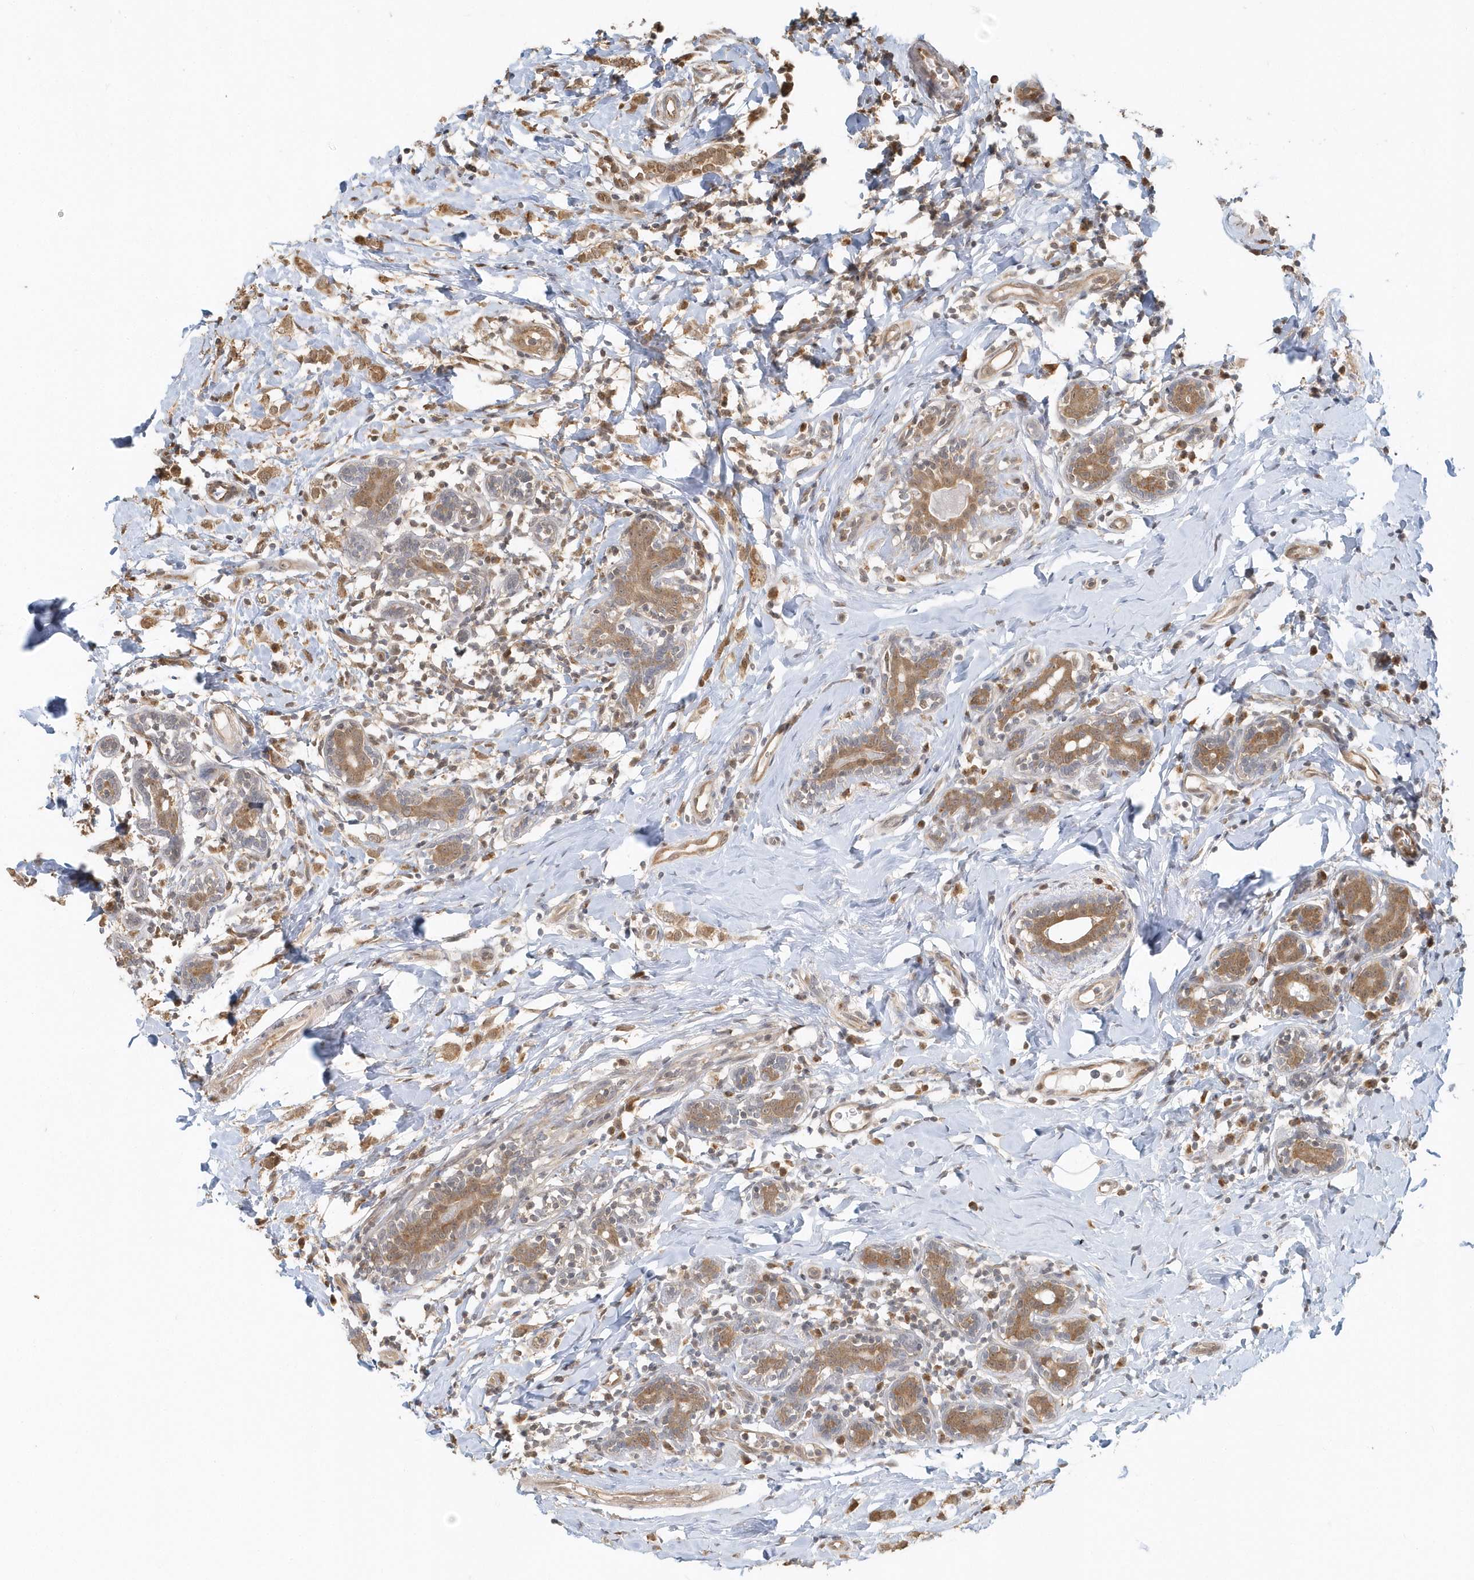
{"staining": {"intensity": "moderate", "quantity": ">75%", "location": "cytoplasmic/membranous,nuclear"}, "tissue": "breast cancer", "cell_type": "Tumor cells", "image_type": "cancer", "snomed": [{"axis": "morphology", "description": "Normal tissue, NOS"}, {"axis": "morphology", "description": "Lobular carcinoma"}, {"axis": "topography", "description": "Breast"}], "caption": "Immunohistochemistry staining of breast lobular carcinoma, which demonstrates medium levels of moderate cytoplasmic/membranous and nuclear expression in about >75% of tumor cells indicating moderate cytoplasmic/membranous and nuclear protein staining. The staining was performed using DAB (3,3'-diaminobenzidine) (brown) for protein detection and nuclei were counterstained in hematoxylin (blue).", "gene": "PSMD6", "patient": {"sex": "female", "age": 47}}